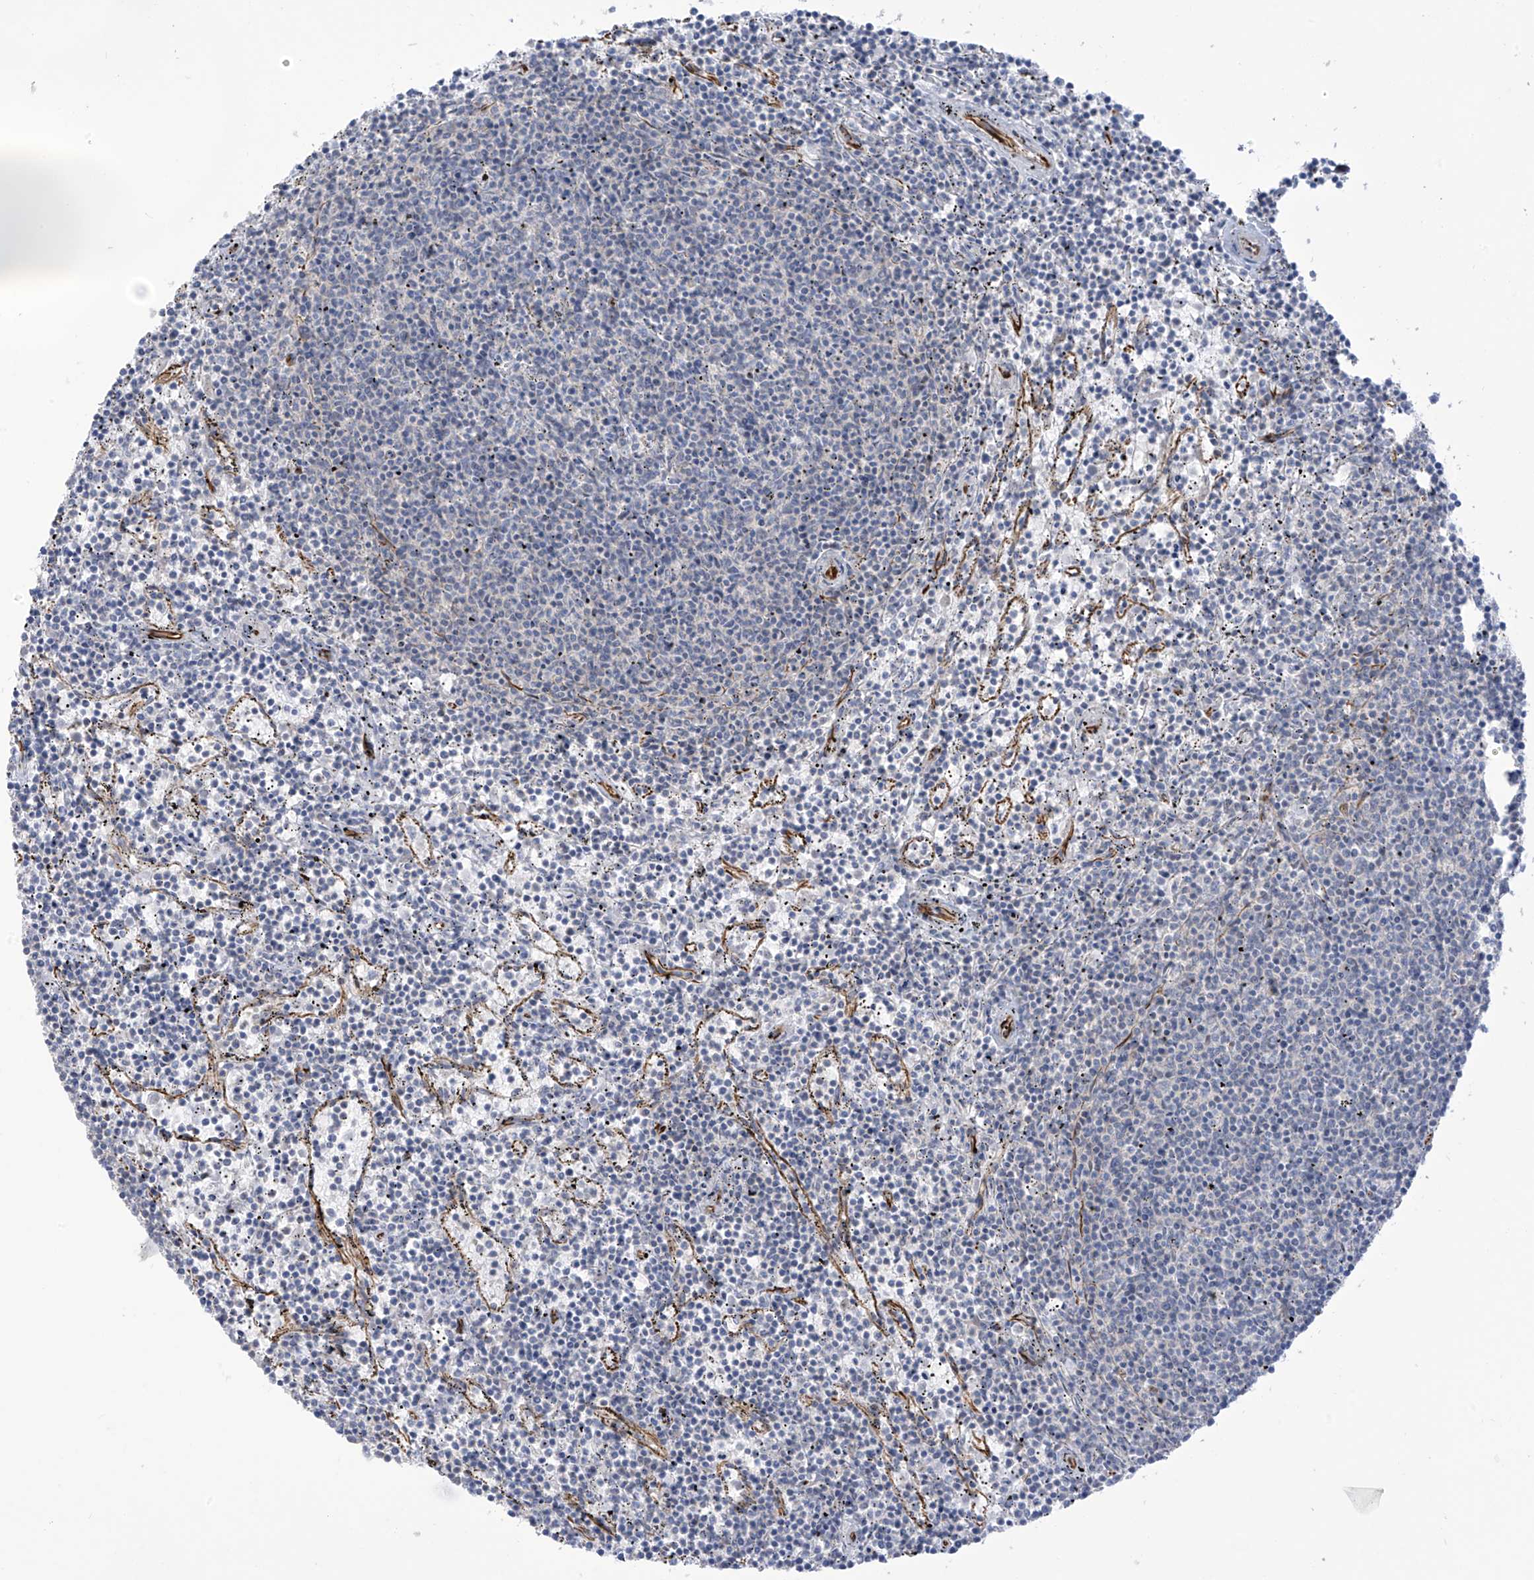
{"staining": {"intensity": "negative", "quantity": "none", "location": "none"}, "tissue": "lymphoma", "cell_type": "Tumor cells", "image_type": "cancer", "snomed": [{"axis": "morphology", "description": "Malignant lymphoma, non-Hodgkin's type, Low grade"}, {"axis": "topography", "description": "Spleen"}], "caption": "Tumor cells show no significant positivity in lymphoma.", "gene": "HS6ST2", "patient": {"sex": "female", "age": 50}}